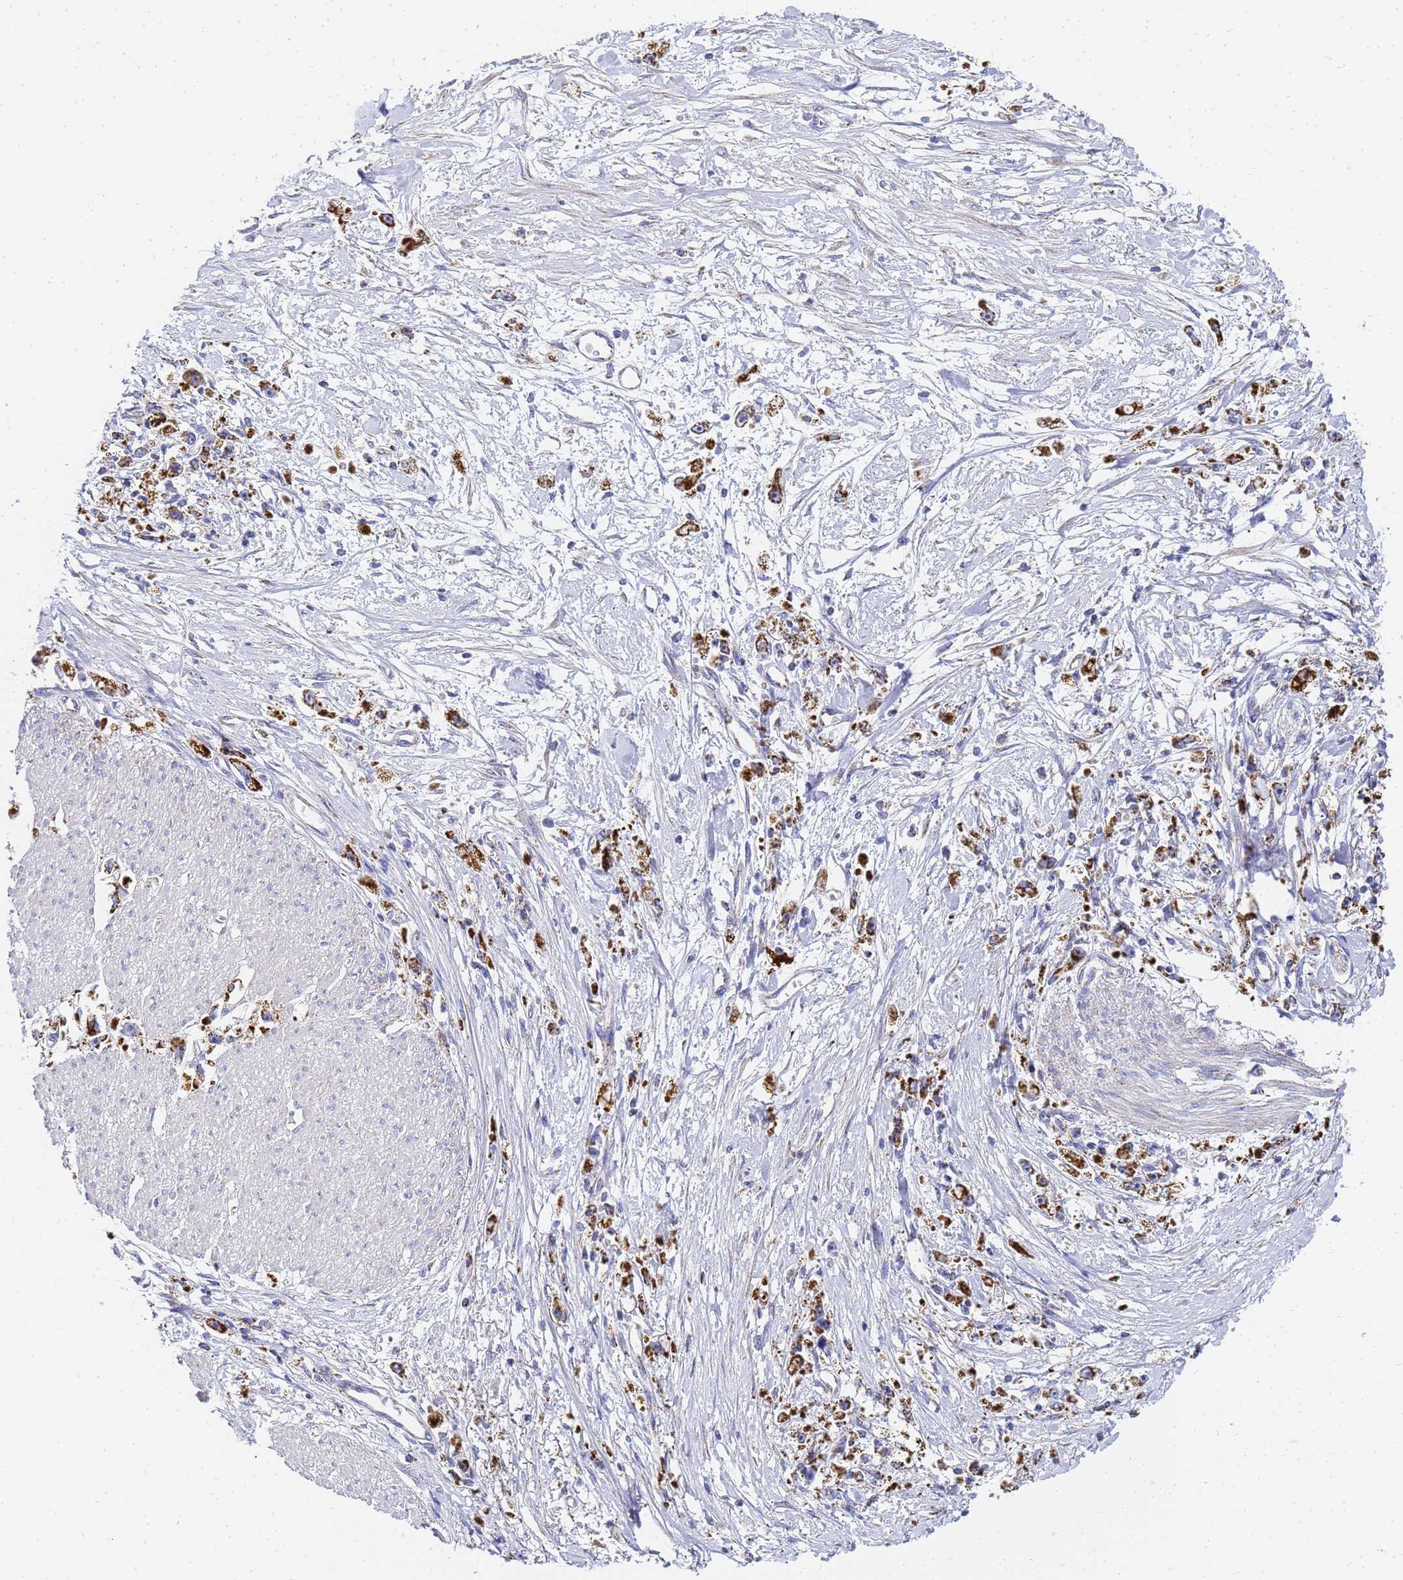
{"staining": {"intensity": "strong", "quantity": ">75%", "location": "cytoplasmic/membranous"}, "tissue": "stomach cancer", "cell_type": "Tumor cells", "image_type": "cancer", "snomed": [{"axis": "morphology", "description": "Adenocarcinoma, NOS"}, {"axis": "topography", "description": "Stomach"}], "caption": "Adenocarcinoma (stomach) stained with a brown dye displays strong cytoplasmic/membranous positive positivity in about >75% of tumor cells.", "gene": "CNIH4", "patient": {"sex": "female", "age": 59}}